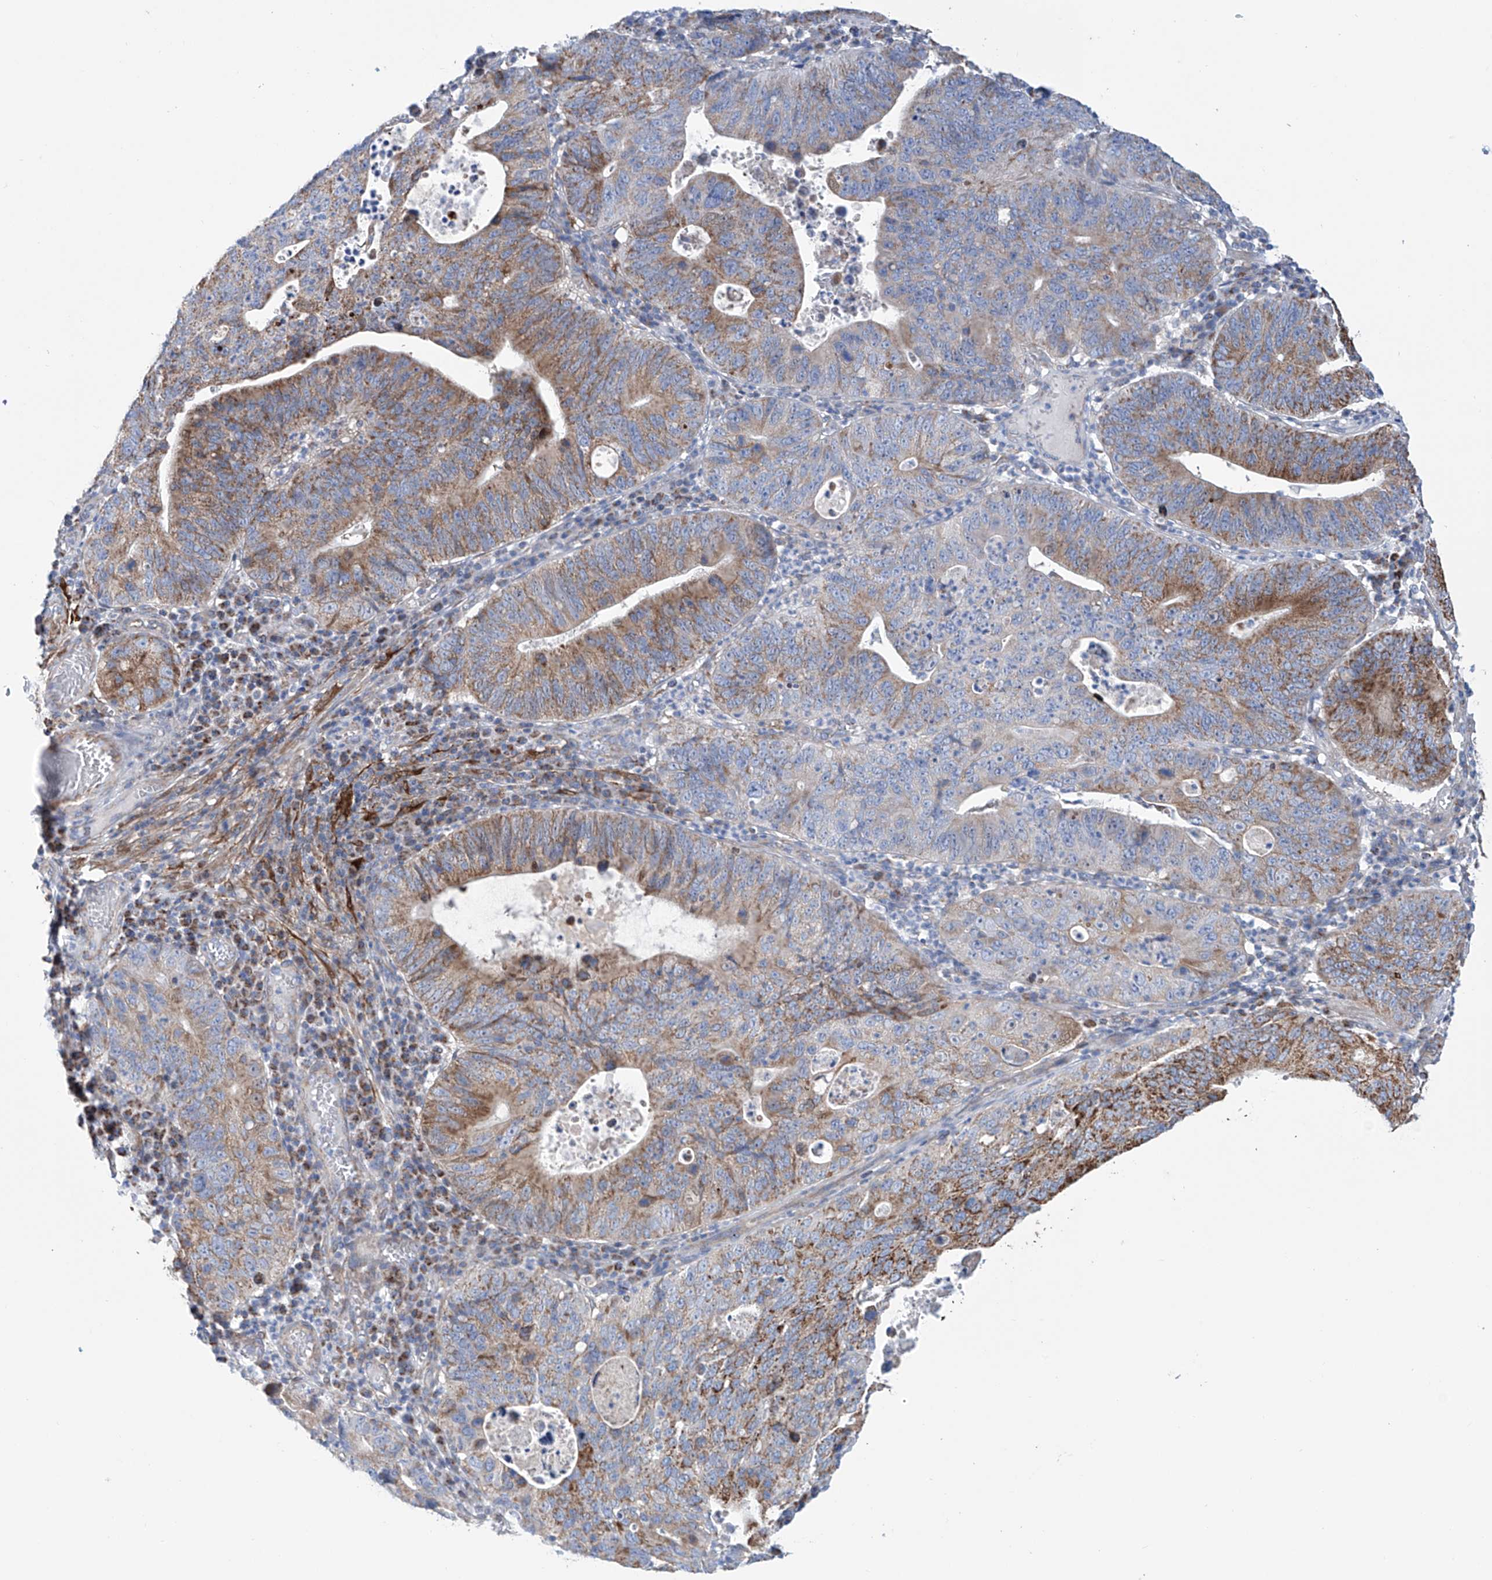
{"staining": {"intensity": "moderate", "quantity": "25%-75%", "location": "cytoplasmic/membranous"}, "tissue": "stomach cancer", "cell_type": "Tumor cells", "image_type": "cancer", "snomed": [{"axis": "morphology", "description": "Adenocarcinoma, NOS"}, {"axis": "topography", "description": "Stomach"}], "caption": "The immunohistochemical stain labels moderate cytoplasmic/membranous expression in tumor cells of stomach cancer (adenocarcinoma) tissue.", "gene": "ALDH6A1", "patient": {"sex": "male", "age": 59}}